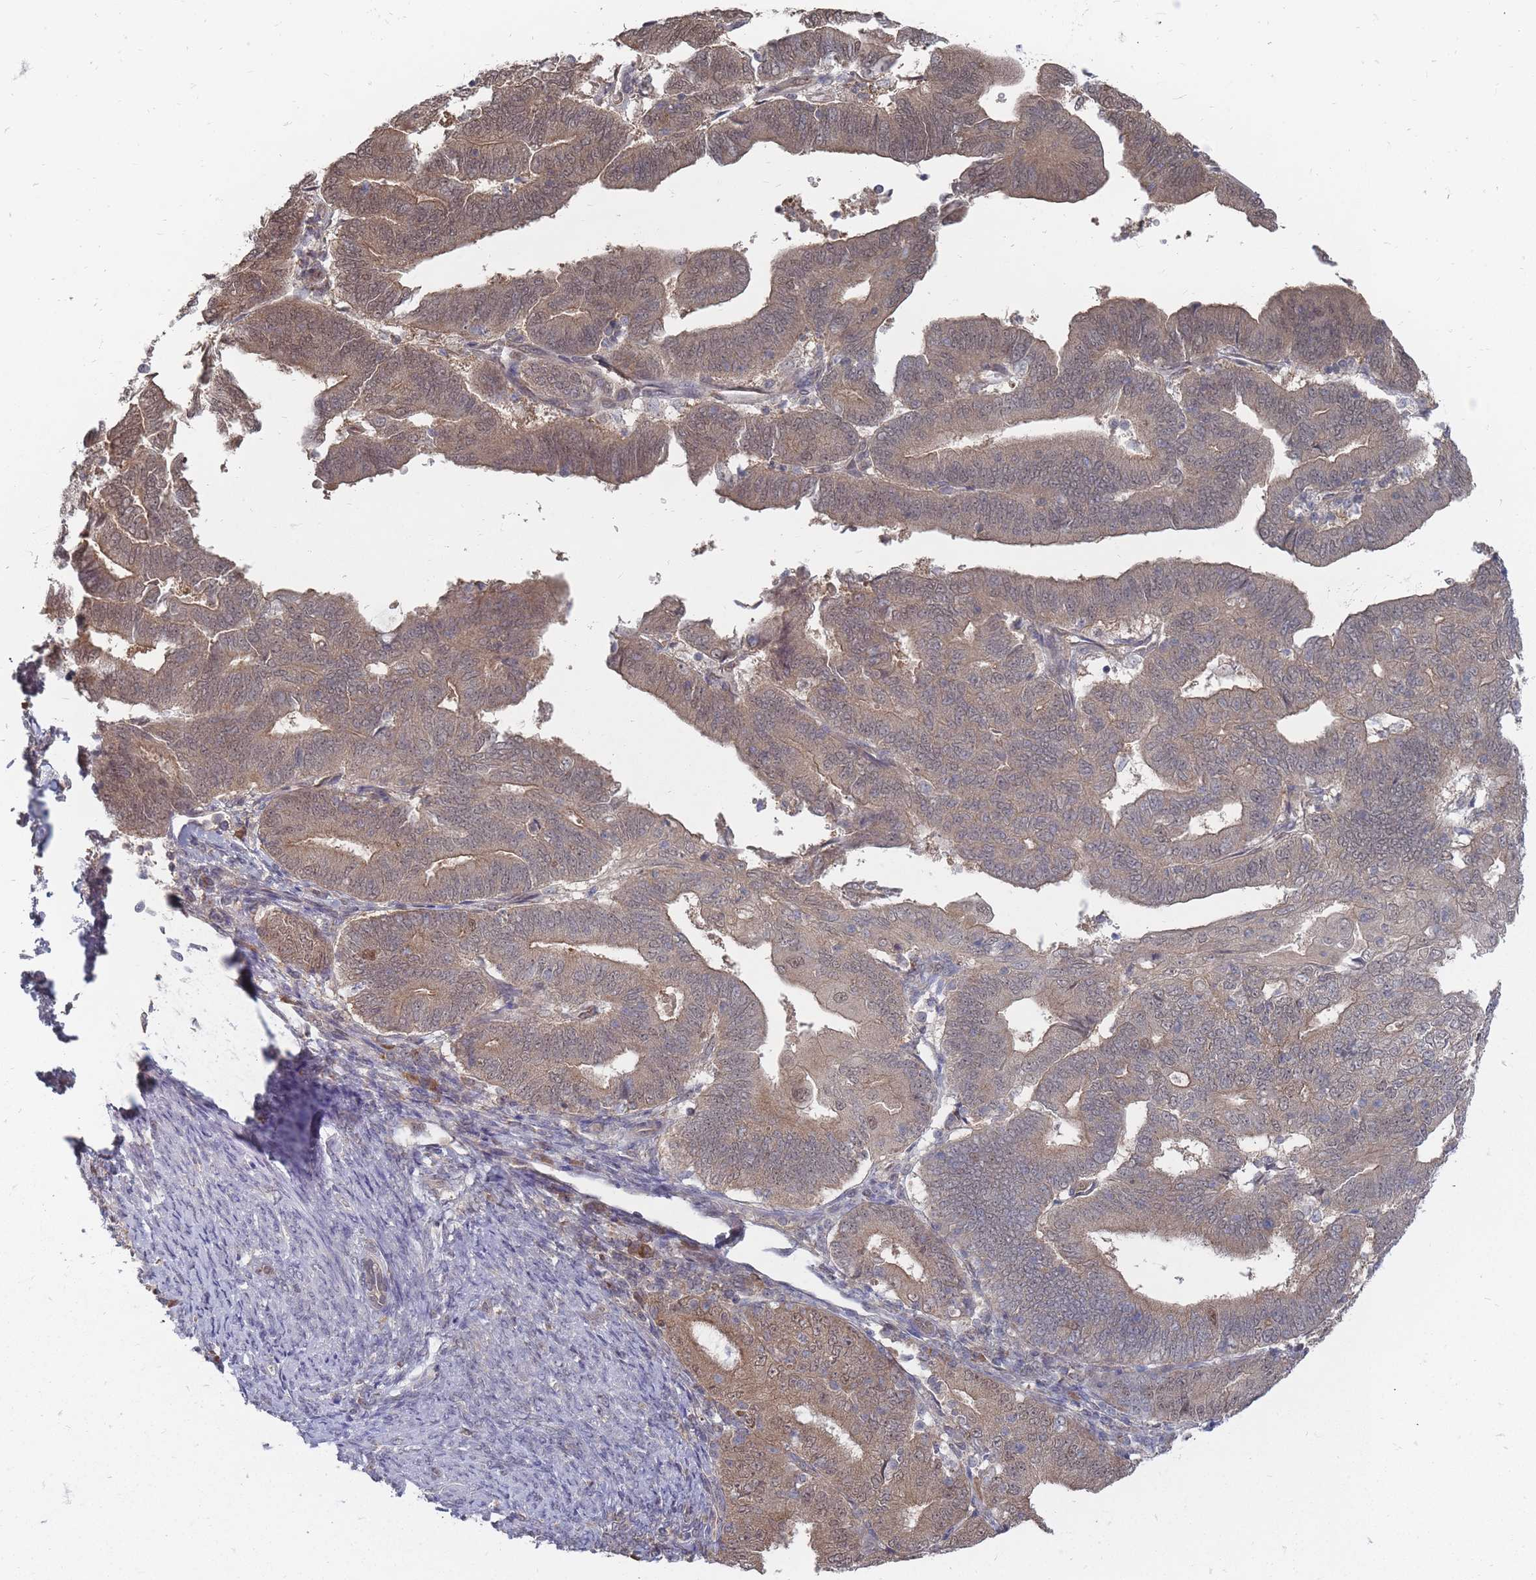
{"staining": {"intensity": "moderate", "quantity": "25%-75%", "location": "cytoplasmic/membranous,nuclear"}, "tissue": "endometrial cancer", "cell_type": "Tumor cells", "image_type": "cancer", "snomed": [{"axis": "morphology", "description": "Adenocarcinoma, NOS"}, {"axis": "topography", "description": "Endometrium"}], "caption": "Moderate cytoplasmic/membranous and nuclear positivity is identified in about 25%-75% of tumor cells in adenocarcinoma (endometrial).", "gene": "NKD1", "patient": {"sex": "female", "age": 70}}